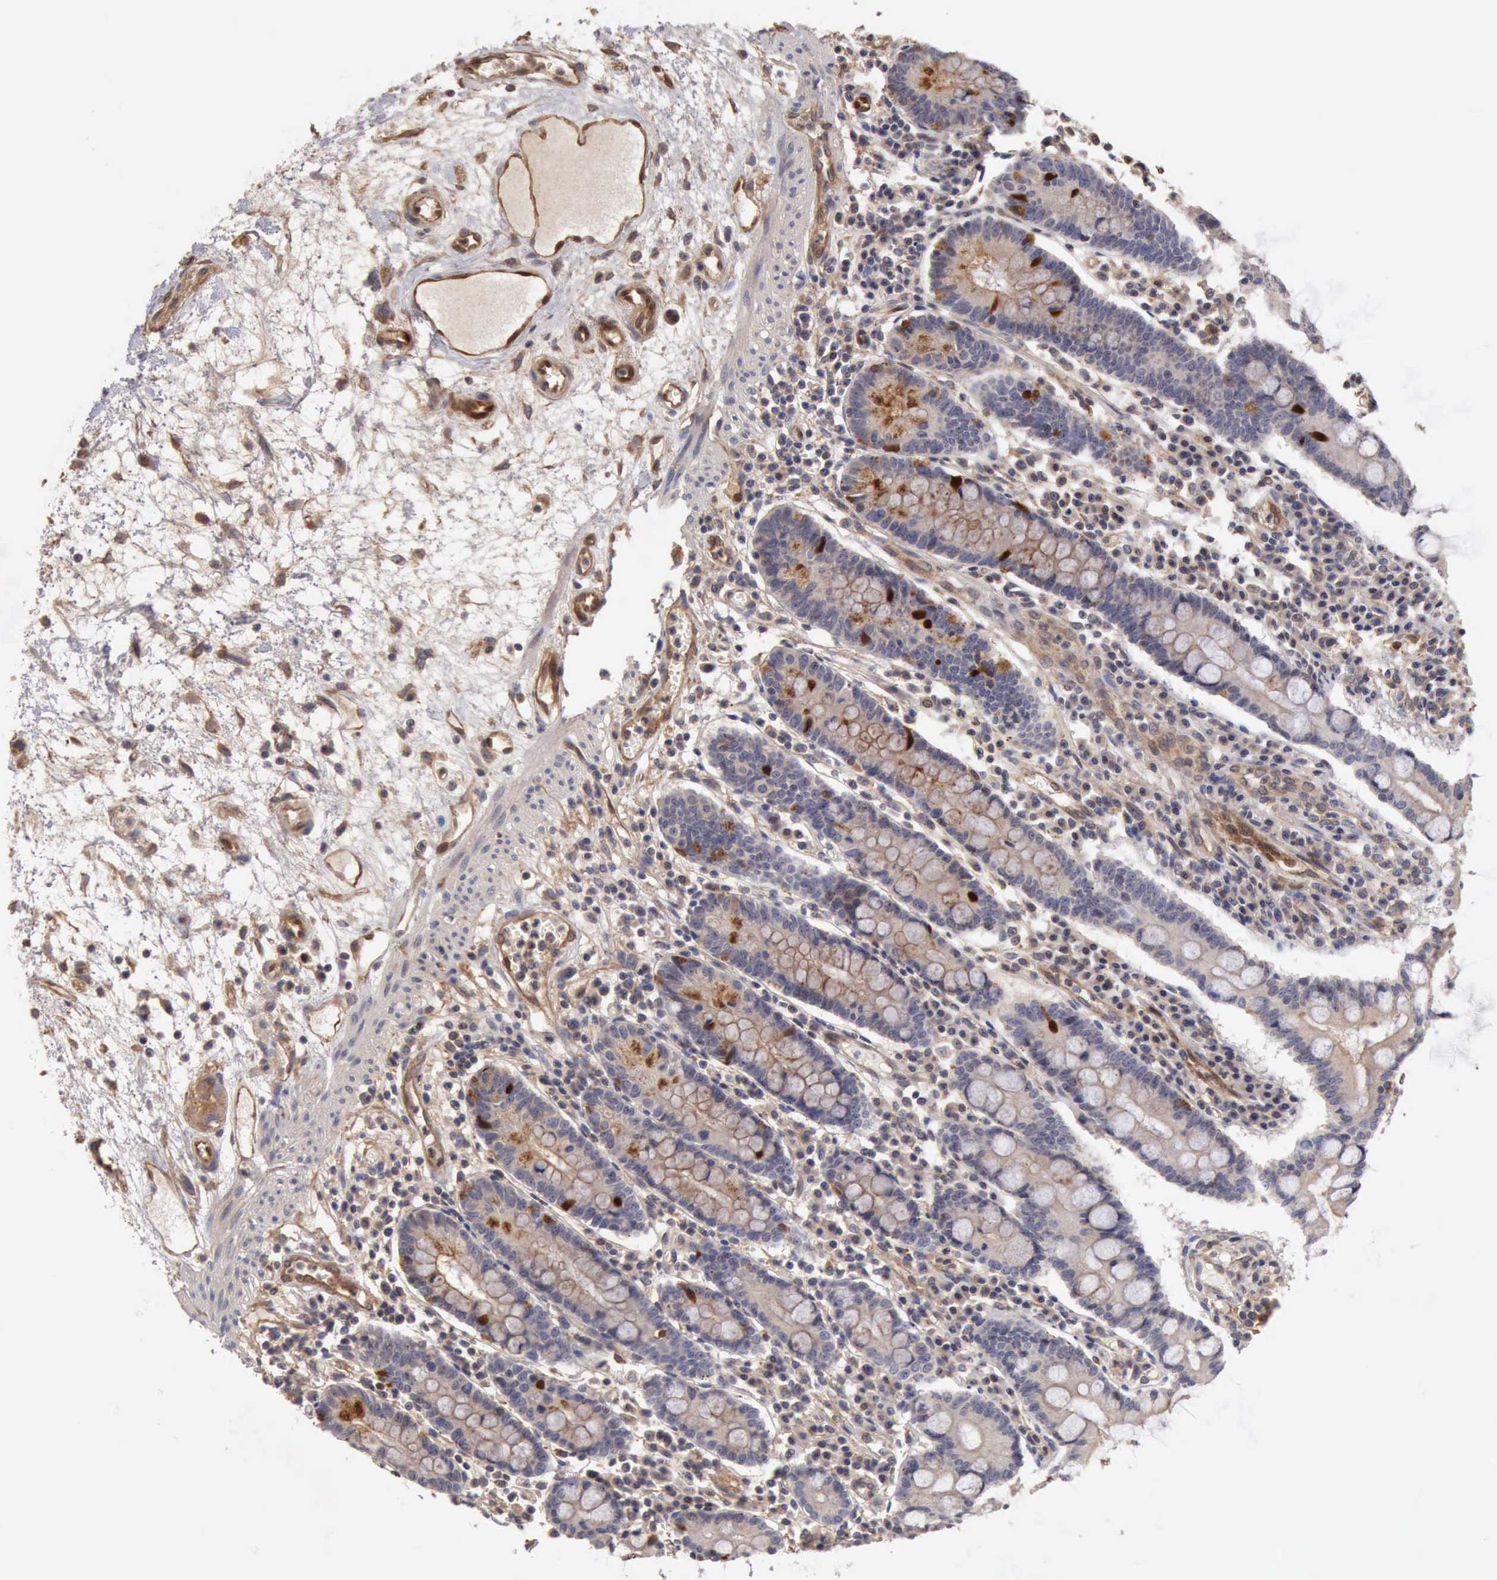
{"staining": {"intensity": "negative", "quantity": "none", "location": "none"}, "tissue": "small intestine", "cell_type": "Glandular cells", "image_type": "normal", "snomed": [{"axis": "morphology", "description": "Normal tissue, NOS"}, {"axis": "topography", "description": "Small intestine"}], "caption": "Immunohistochemistry (IHC) of unremarkable human small intestine shows no staining in glandular cells.", "gene": "BMX", "patient": {"sex": "female", "age": 51}}